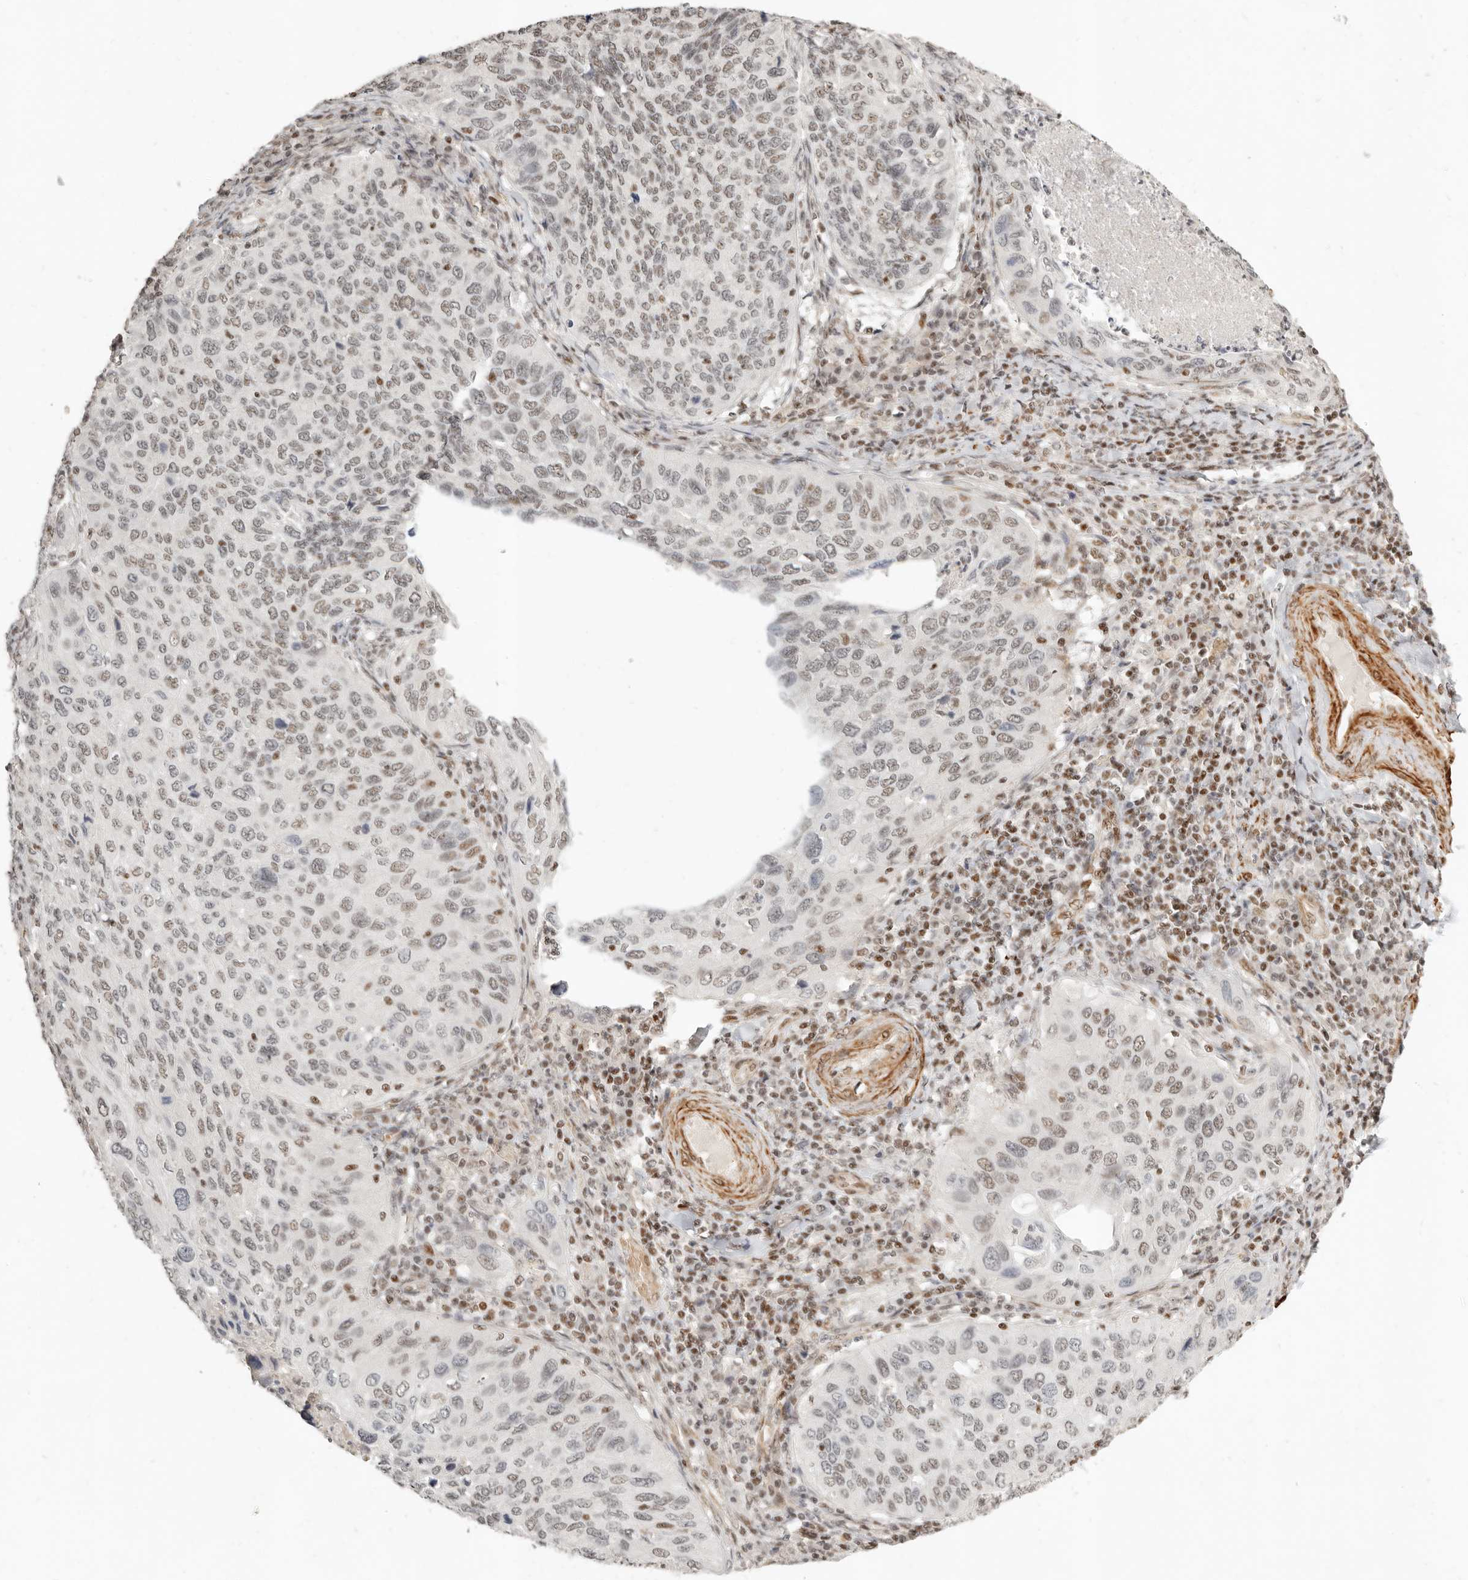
{"staining": {"intensity": "moderate", "quantity": "25%-75%", "location": "nuclear"}, "tissue": "cervical cancer", "cell_type": "Tumor cells", "image_type": "cancer", "snomed": [{"axis": "morphology", "description": "Squamous cell carcinoma, NOS"}, {"axis": "topography", "description": "Cervix"}], "caption": "This is an image of immunohistochemistry (IHC) staining of cervical squamous cell carcinoma, which shows moderate positivity in the nuclear of tumor cells.", "gene": "GABPA", "patient": {"sex": "female", "age": 38}}